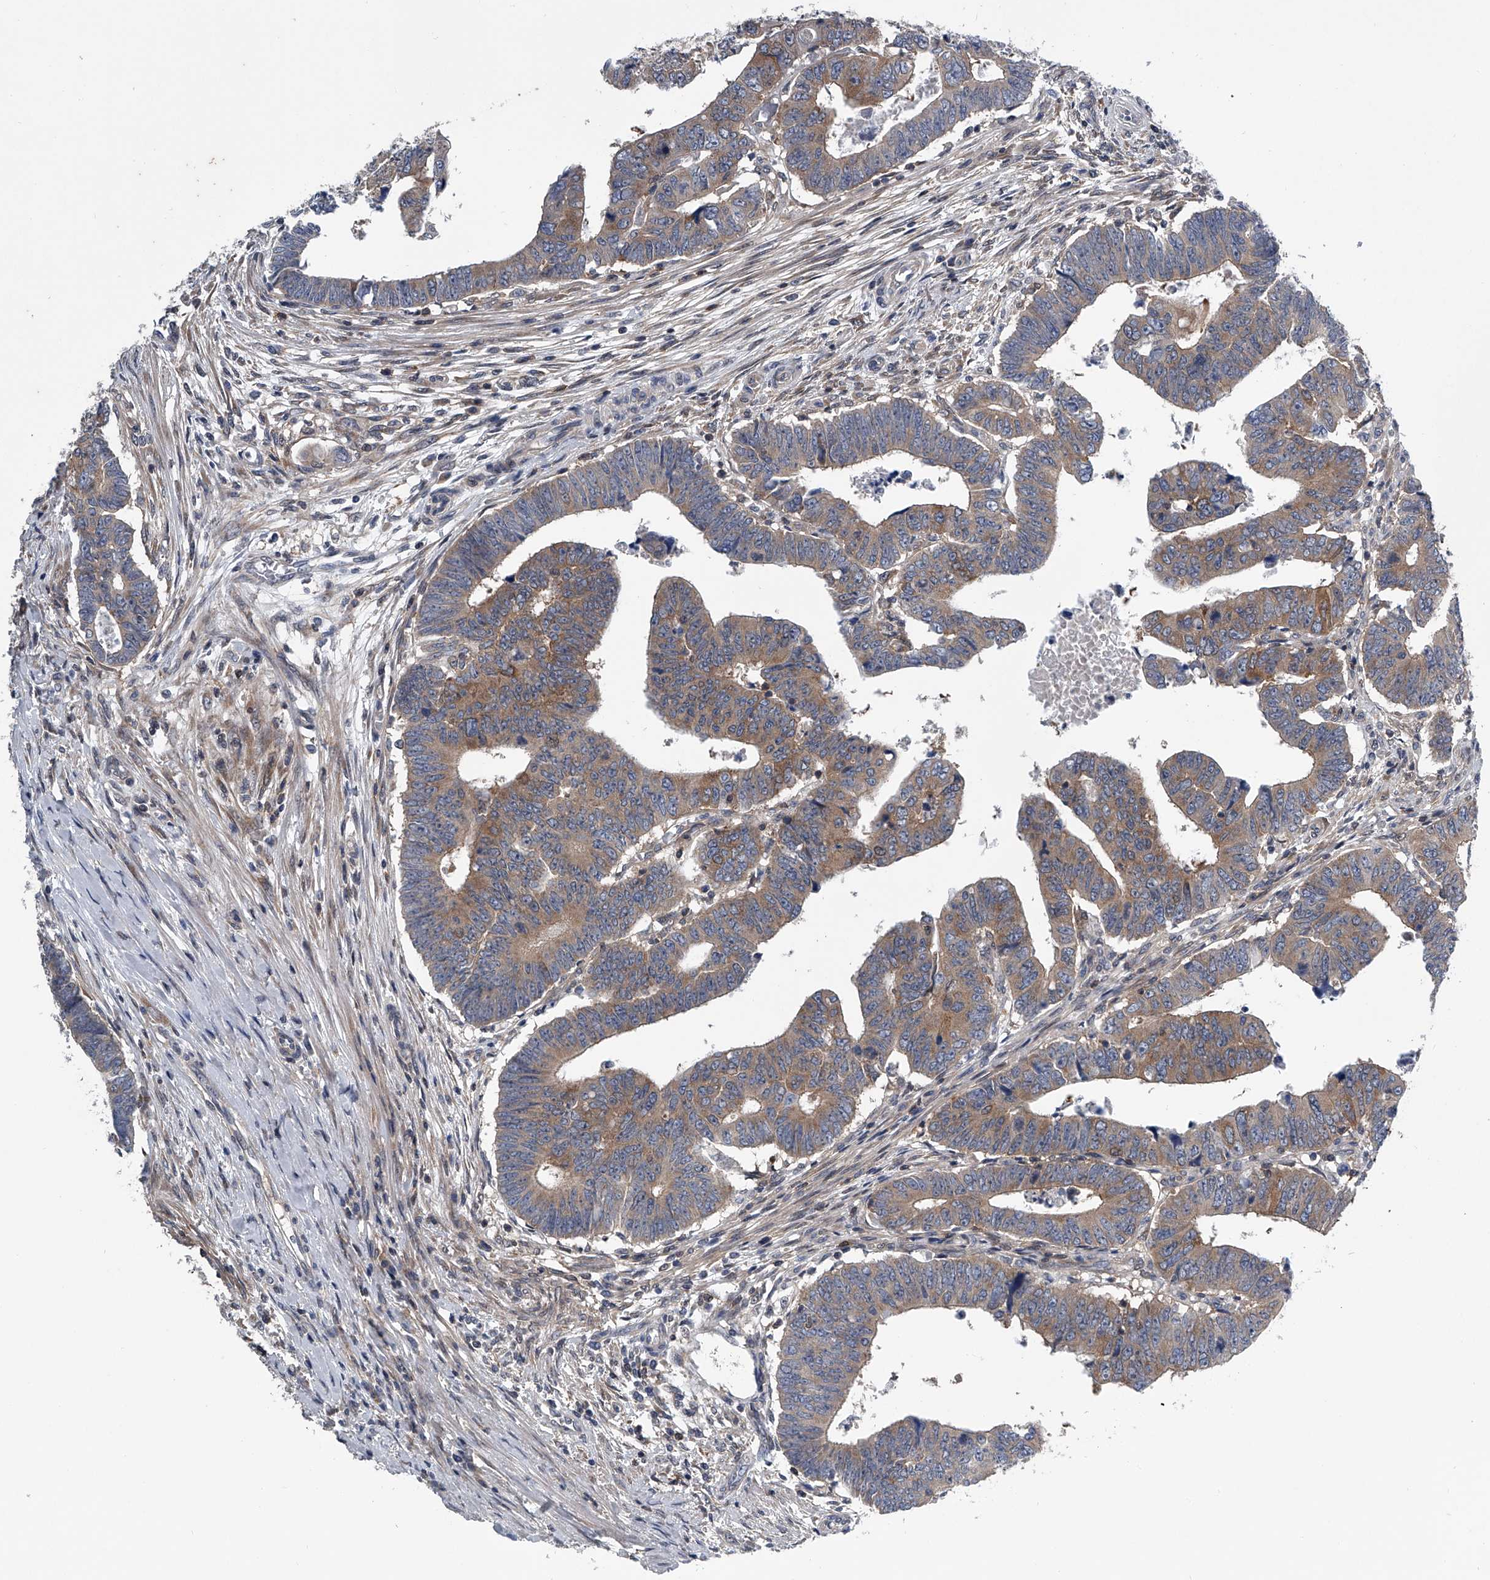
{"staining": {"intensity": "moderate", "quantity": "25%-75%", "location": "cytoplasmic/membranous"}, "tissue": "colorectal cancer", "cell_type": "Tumor cells", "image_type": "cancer", "snomed": [{"axis": "morphology", "description": "Normal tissue, NOS"}, {"axis": "morphology", "description": "Adenocarcinoma, NOS"}, {"axis": "topography", "description": "Rectum"}], "caption": "An image of adenocarcinoma (colorectal) stained for a protein displays moderate cytoplasmic/membranous brown staining in tumor cells.", "gene": "PPP2R5D", "patient": {"sex": "female", "age": 65}}